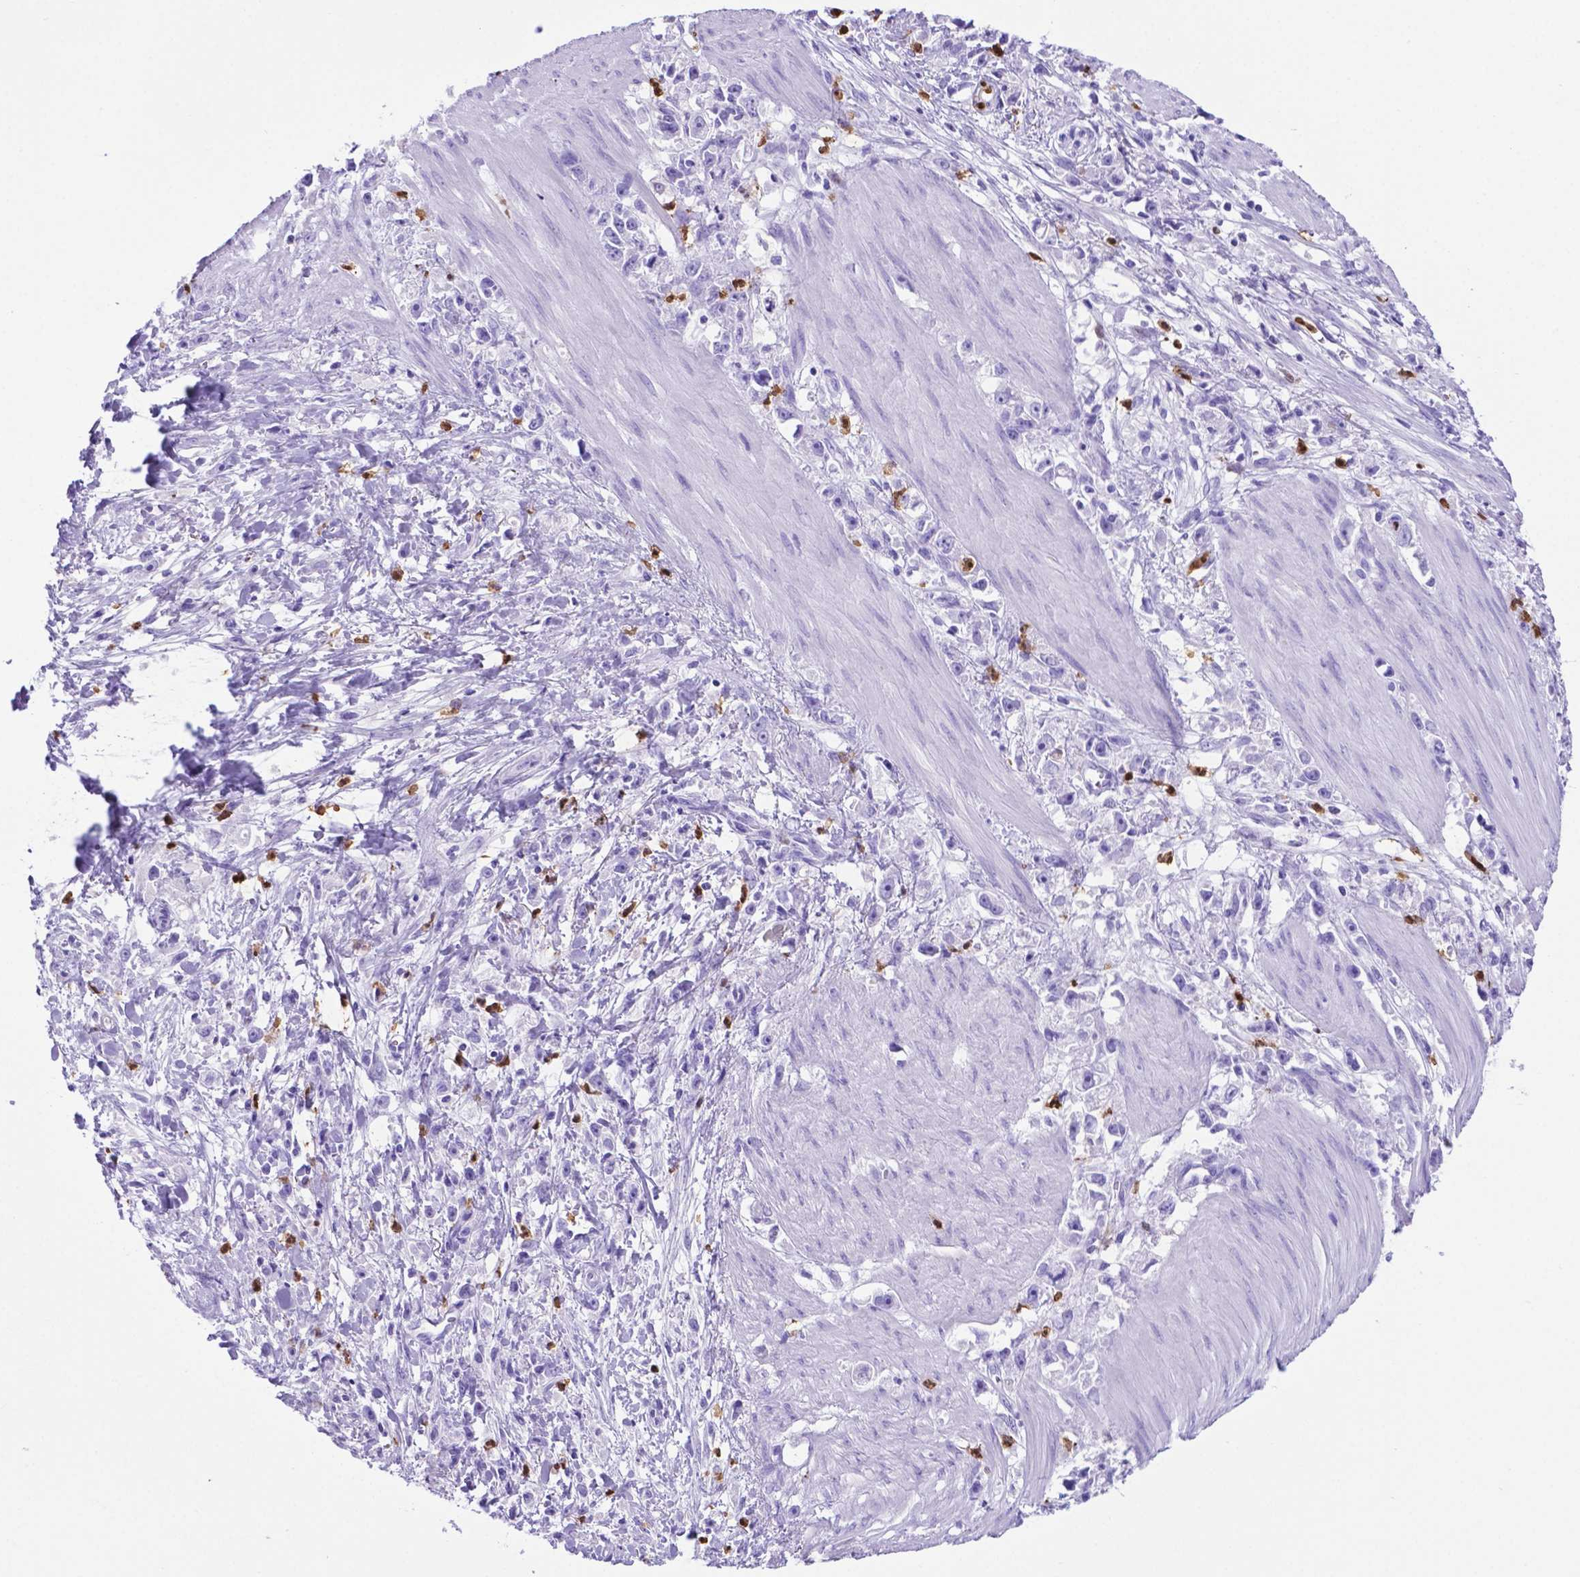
{"staining": {"intensity": "negative", "quantity": "none", "location": "none"}, "tissue": "stomach cancer", "cell_type": "Tumor cells", "image_type": "cancer", "snomed": [{"axis": "morphology", "description": "Adenocarcinoma, NOS"}, {"axis": "topography", "description": "Stomach"}], "caption": "DAB immunohistochemical staining of human stomach cancer exhibits no significant staining in tumor cells. (DAB (3,3'-diaminobenzidine) IHC, high magnification).", "gene": "LZTR1", "patient": {"sex": "female", "age": 59}}